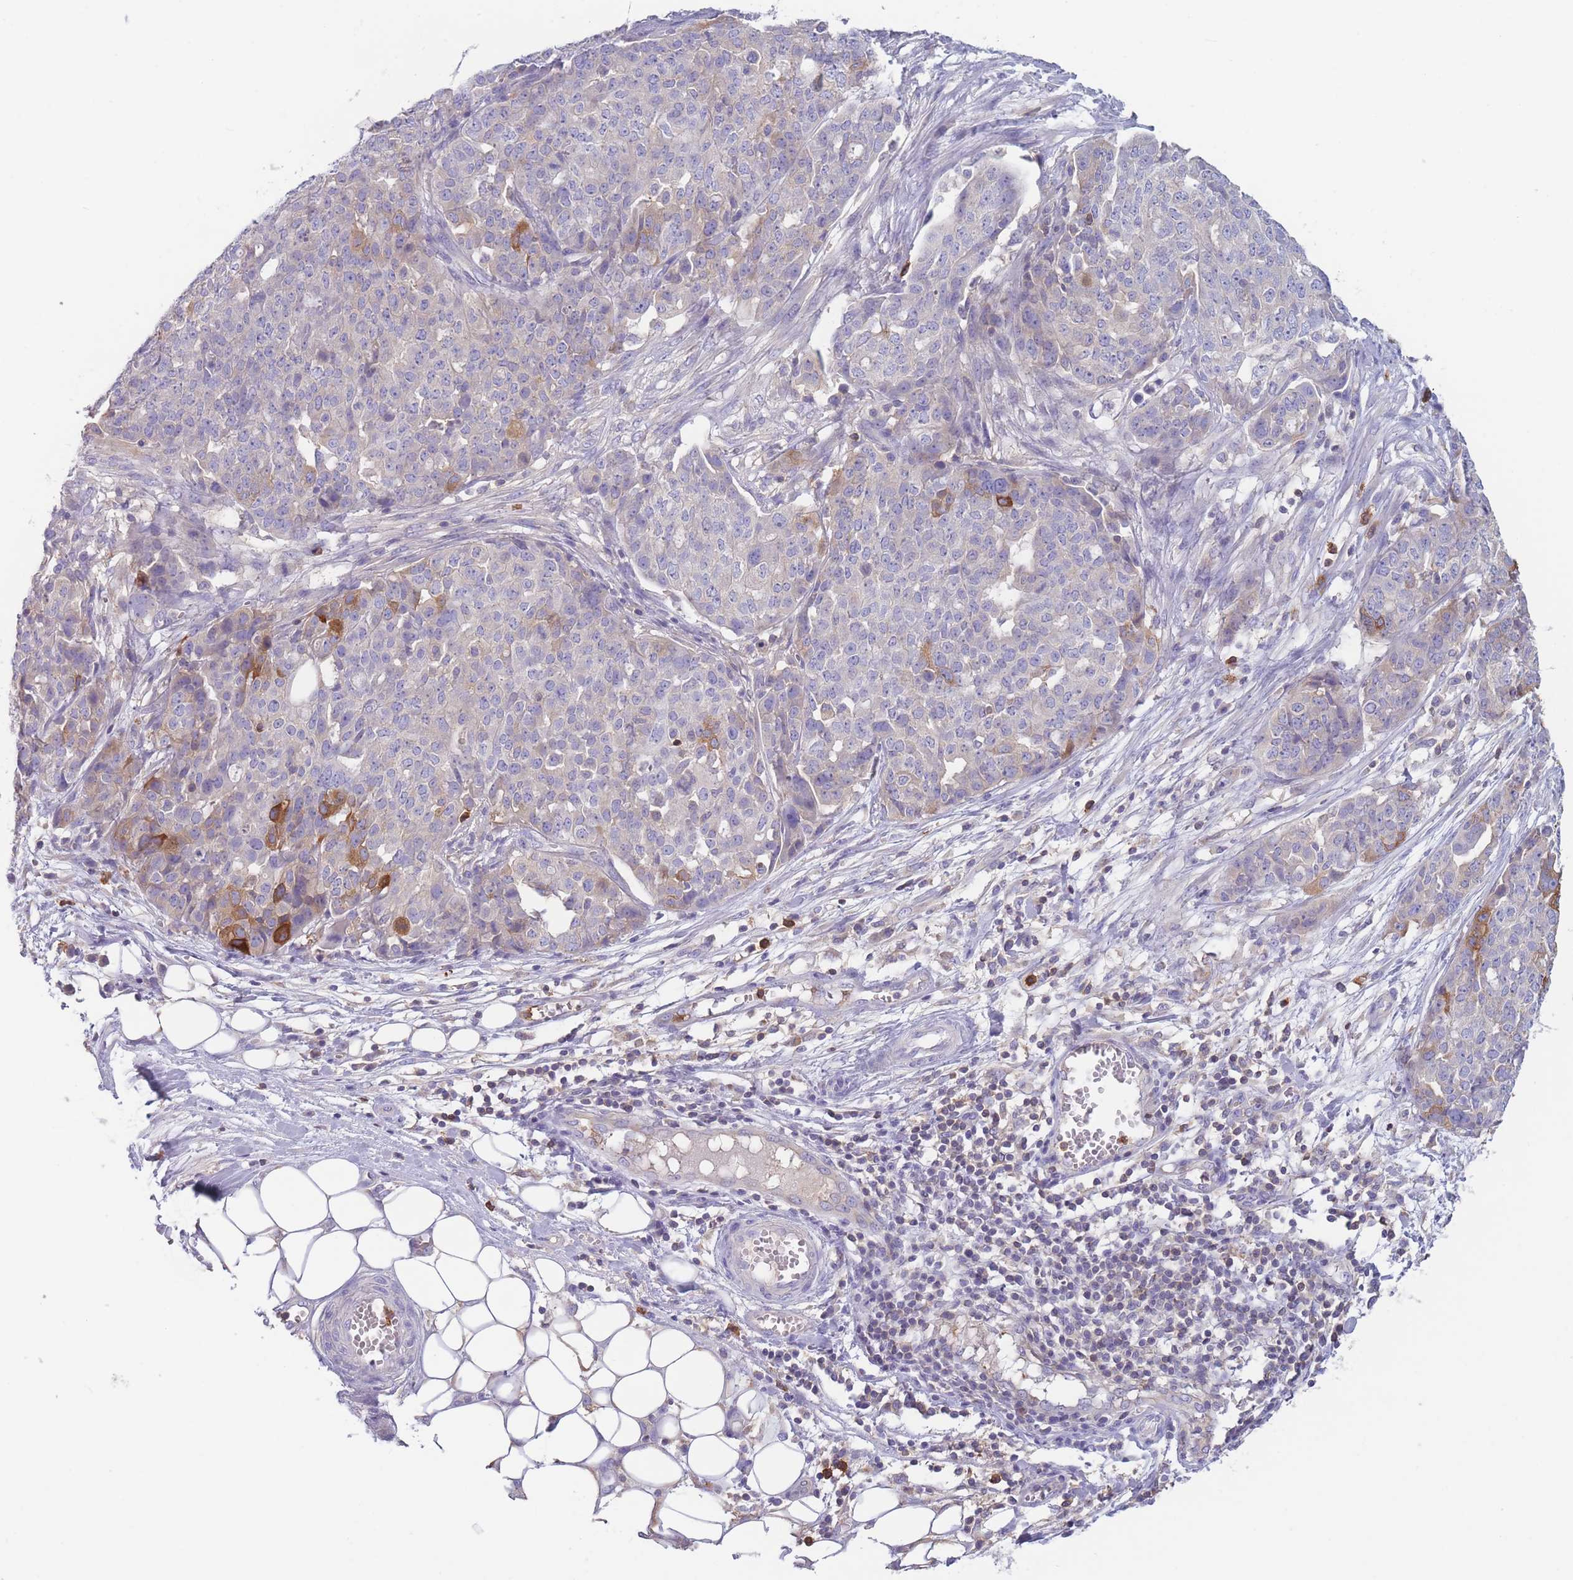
{"staining": {"intensity": "strong", "quantity": "<25%", "location": "cytoplasmic/membranous"}, "tissue": "ovarian cancer", "cell_type": "Tumor cells", "image_type": "cancer", "snomed": [{"axis": "morphology", "description": "Cystadenocarcinoma, serous, NOS"}, {"axis": "topography", "description": "Soft tissue"}, {"axis": "topography", "description": "Ovary"}], "caption": "Ovarian cancer stained for a protein (brown) demonstrates strong cytoplasmic/membranous positive positivity in about <25% of tumor cells.", "gene": "ST3GAL4", "patient": {"sex": "female", "age": 57}}